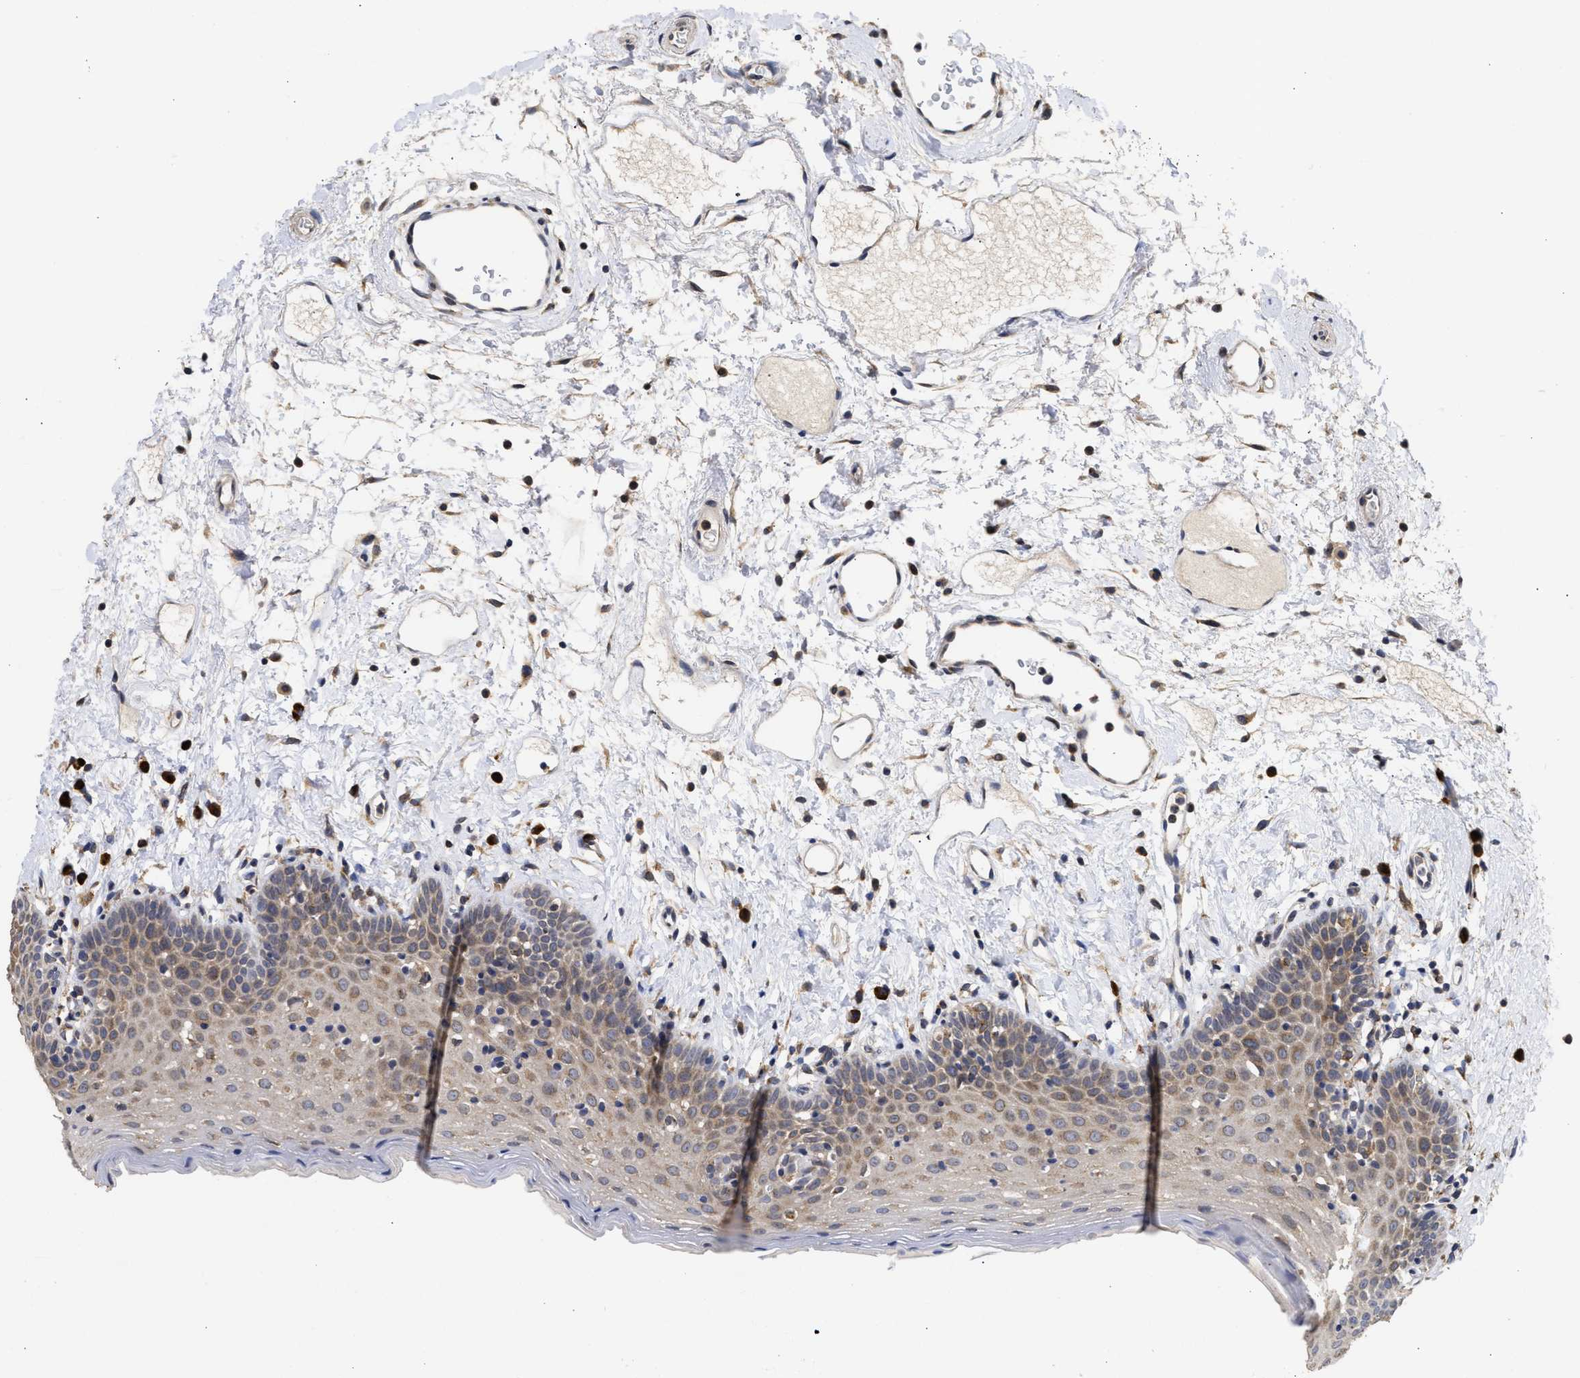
{"staining": {"intensity": "weak", "quantity": "25%-75%", "location": "cytoplasmic/membranous"}, "tissue": "oral mucosa", "cell_type": "Squamous epithelial cells", "image_type": "normal", "snomed": [{"axis": "morphology", "description": "Normal tissue, NOS"}, {"axis": "topography", "description": "Oral tissue"}], "caption": "A low amount of weak cytoplasmic/membranous staining is seen in approximately 25%-75% of squamous epithelial cells in unremarkable oral mucosa. The protein is stained brown, and the nuclei are stained in blue (DAB (3,3'-diaminobenzidine) IHC with brightfield microscopy, high magnification).", "gene": "DNAJC1", "patient": {"sex": "male", "age": 66}}